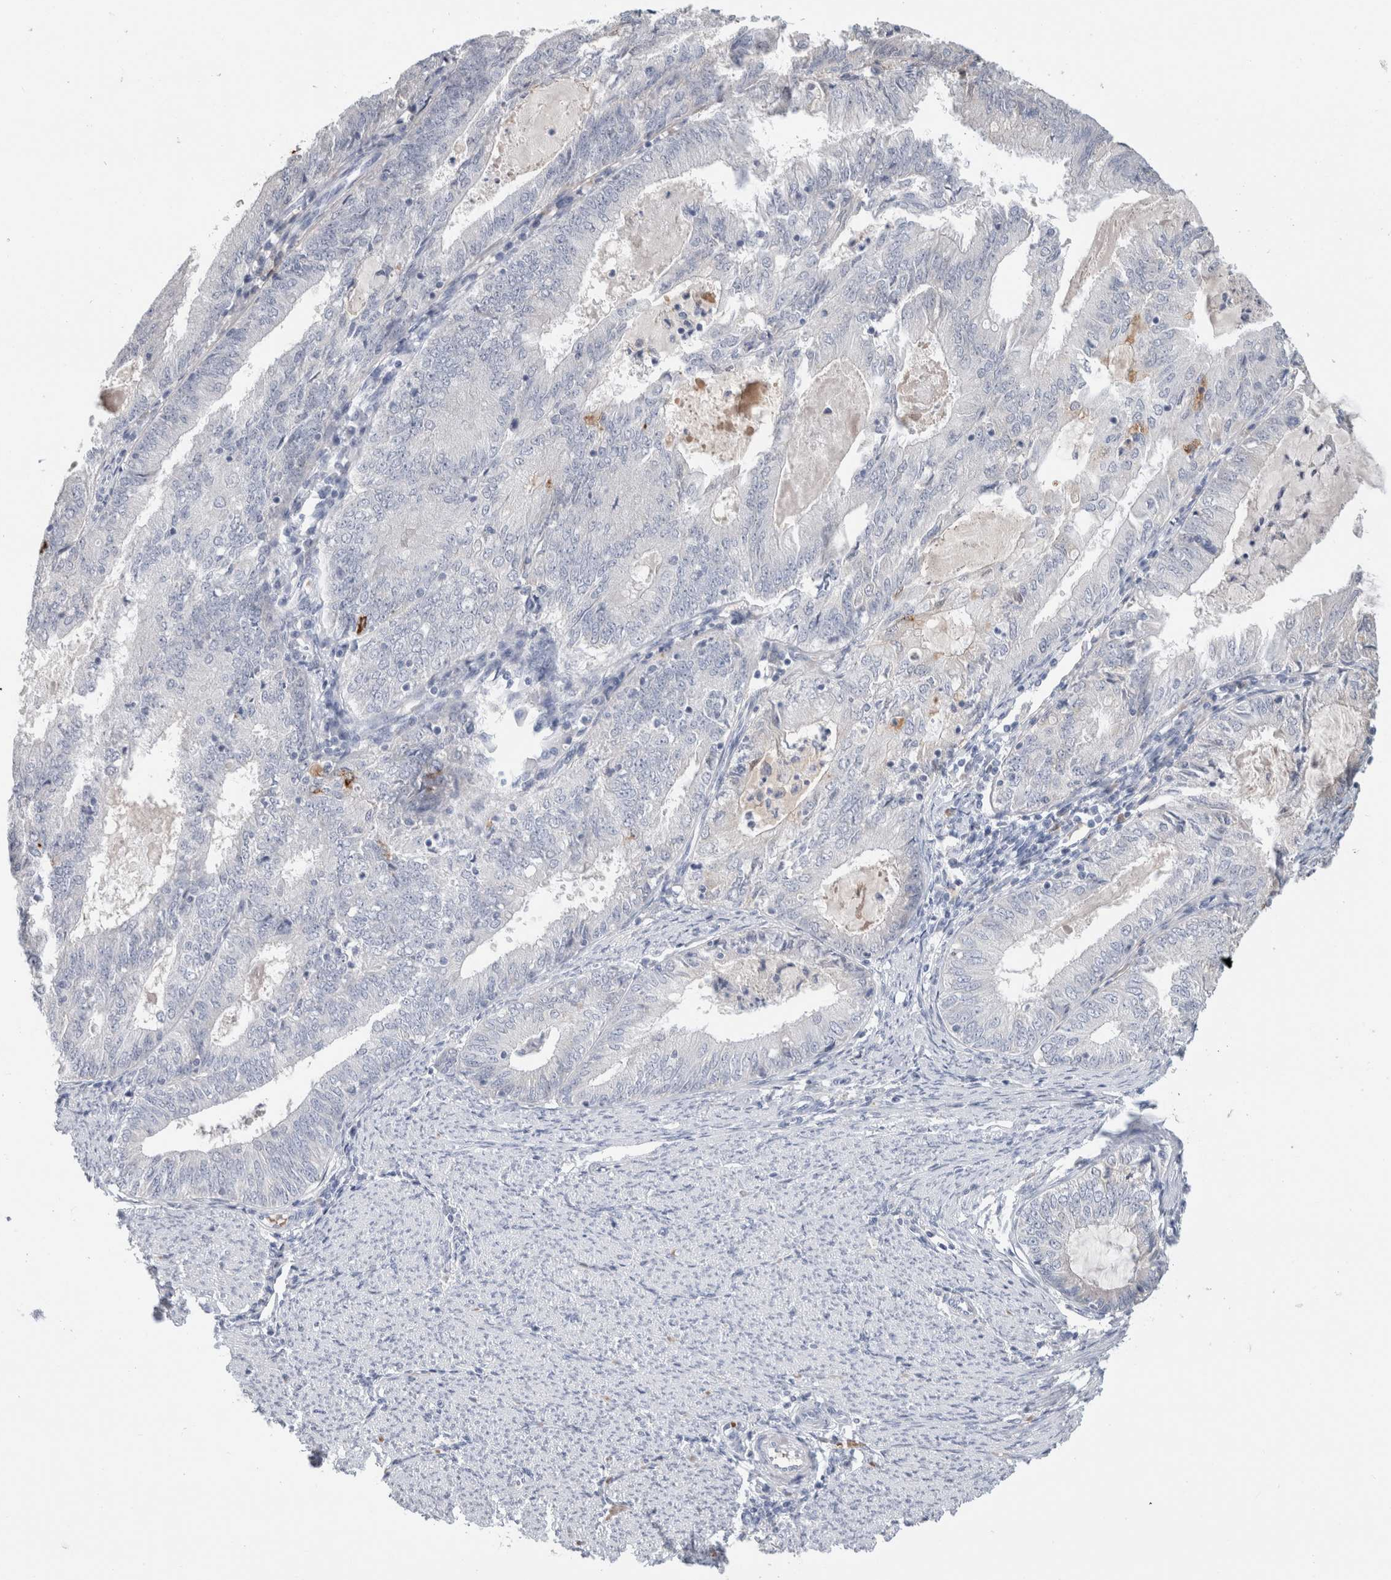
{"staining": {"intensity": "negative", "quantity": "none", "location": "none"}, "tissue": "endometrial cancer", "cell_type": "Tumor cells", "image_type": "cancer", "snomed": [{"axis": "morphology", "description": "Adenocarcinoma, NOS"}, {"axis": "topography", "description": "Endometrium"}], "caption": "The immunohistochemistry micrograph has no significant positivity in tumor cells of endometrial cancer (adenocarcinoma) tissue.", "gene": "SCGB1A1", "patient": {"sex": "female", "age": 57}}